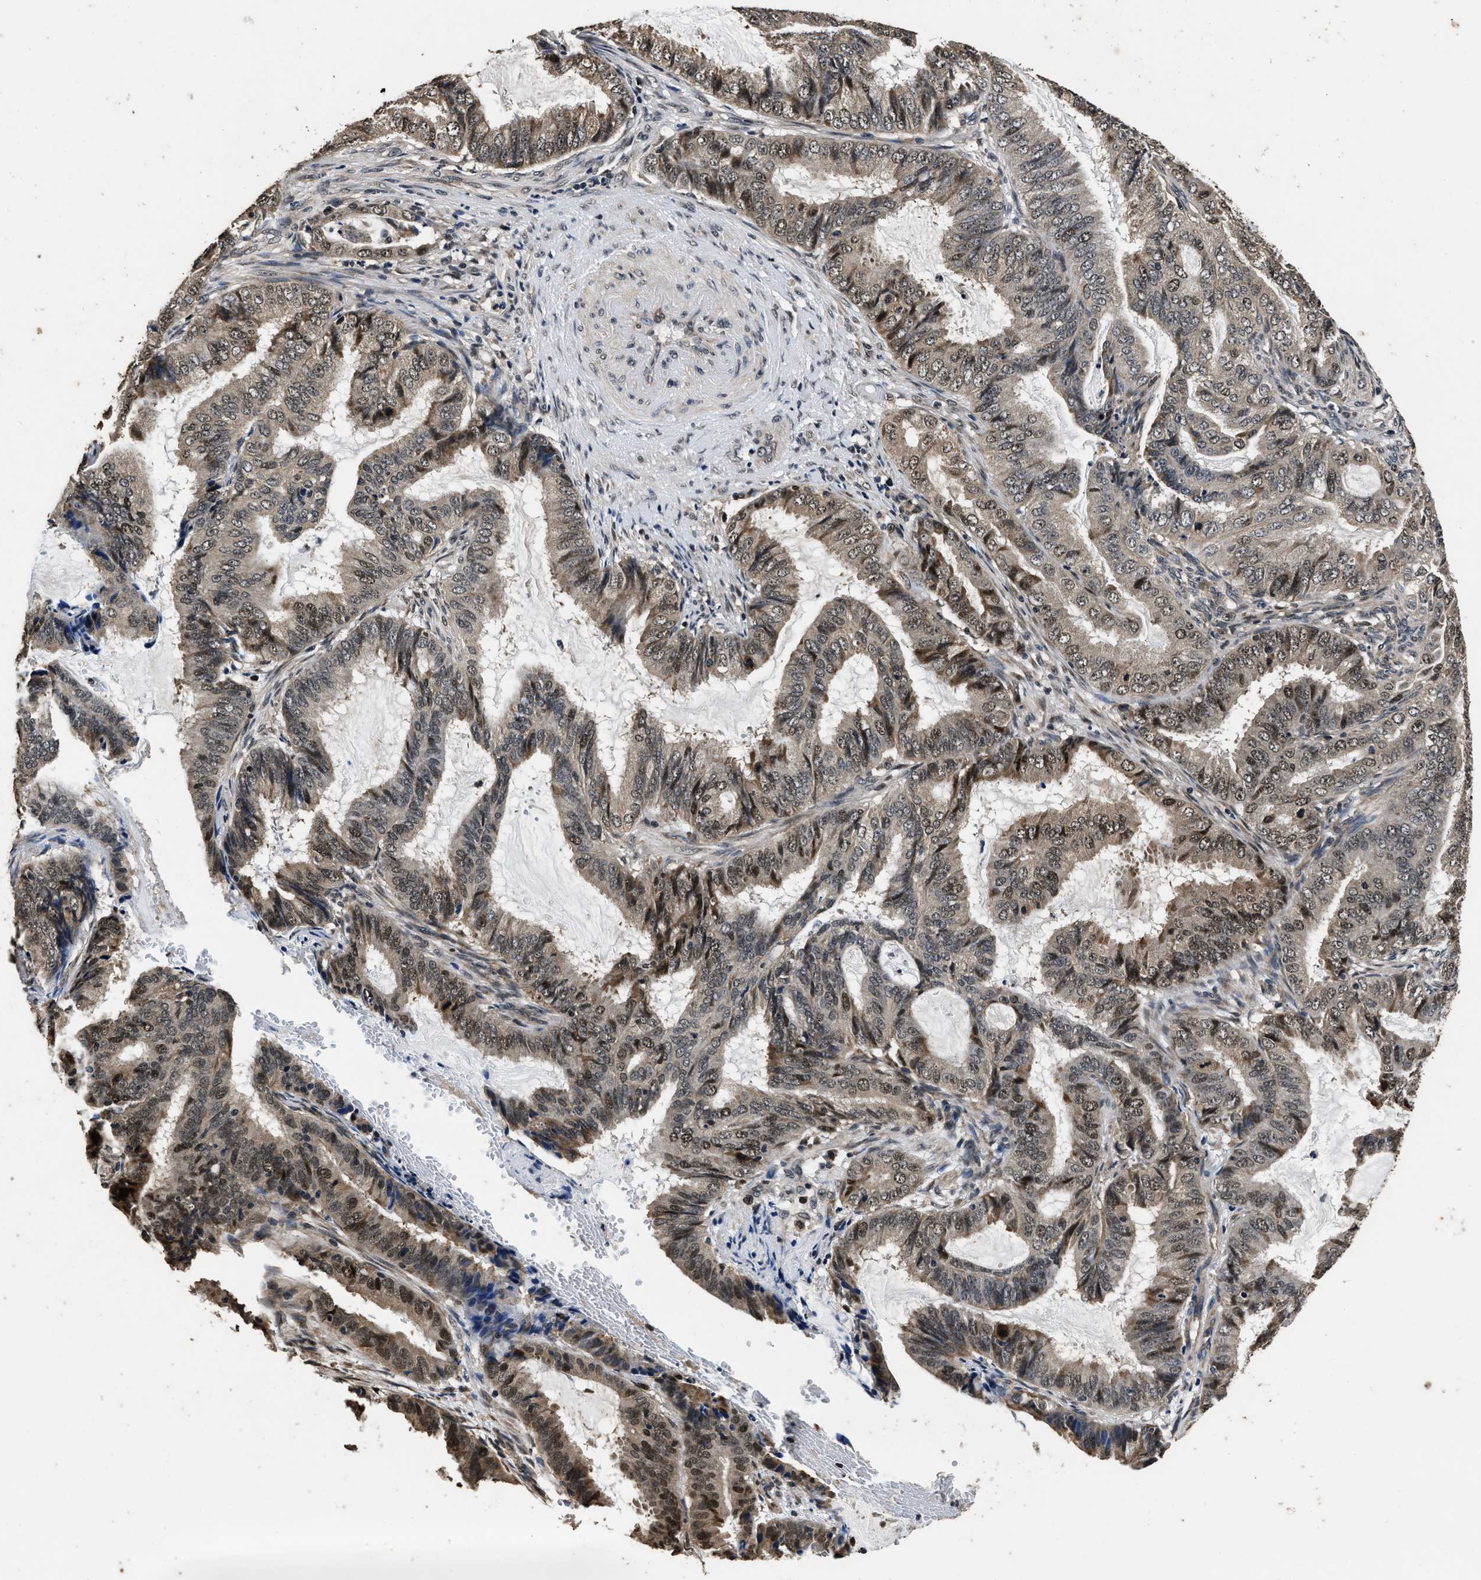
{"staining": {"intensity": "moderate", "quantity": "<25%", "location": "cytoplasmic/membranous,nuclear"}, "tissue": "endometrial cancer", "cell_type": "Tumor cells", "image_type": "cancer", "snomed": [{"axis": "morphology", "description": "Adenocarcinoma, NOS"}, {"axis": "topography", "description": "Endometrium"}], "caption": "This micrograph shows IHC staining of human endometrial adenocarcinoma, with low moderate cytoplasmic/membranous and nuclear positivity in approximately <25% of tumor cells.", "gene": "CSTF1", "patient": {"sex": "female", "age": 51}}